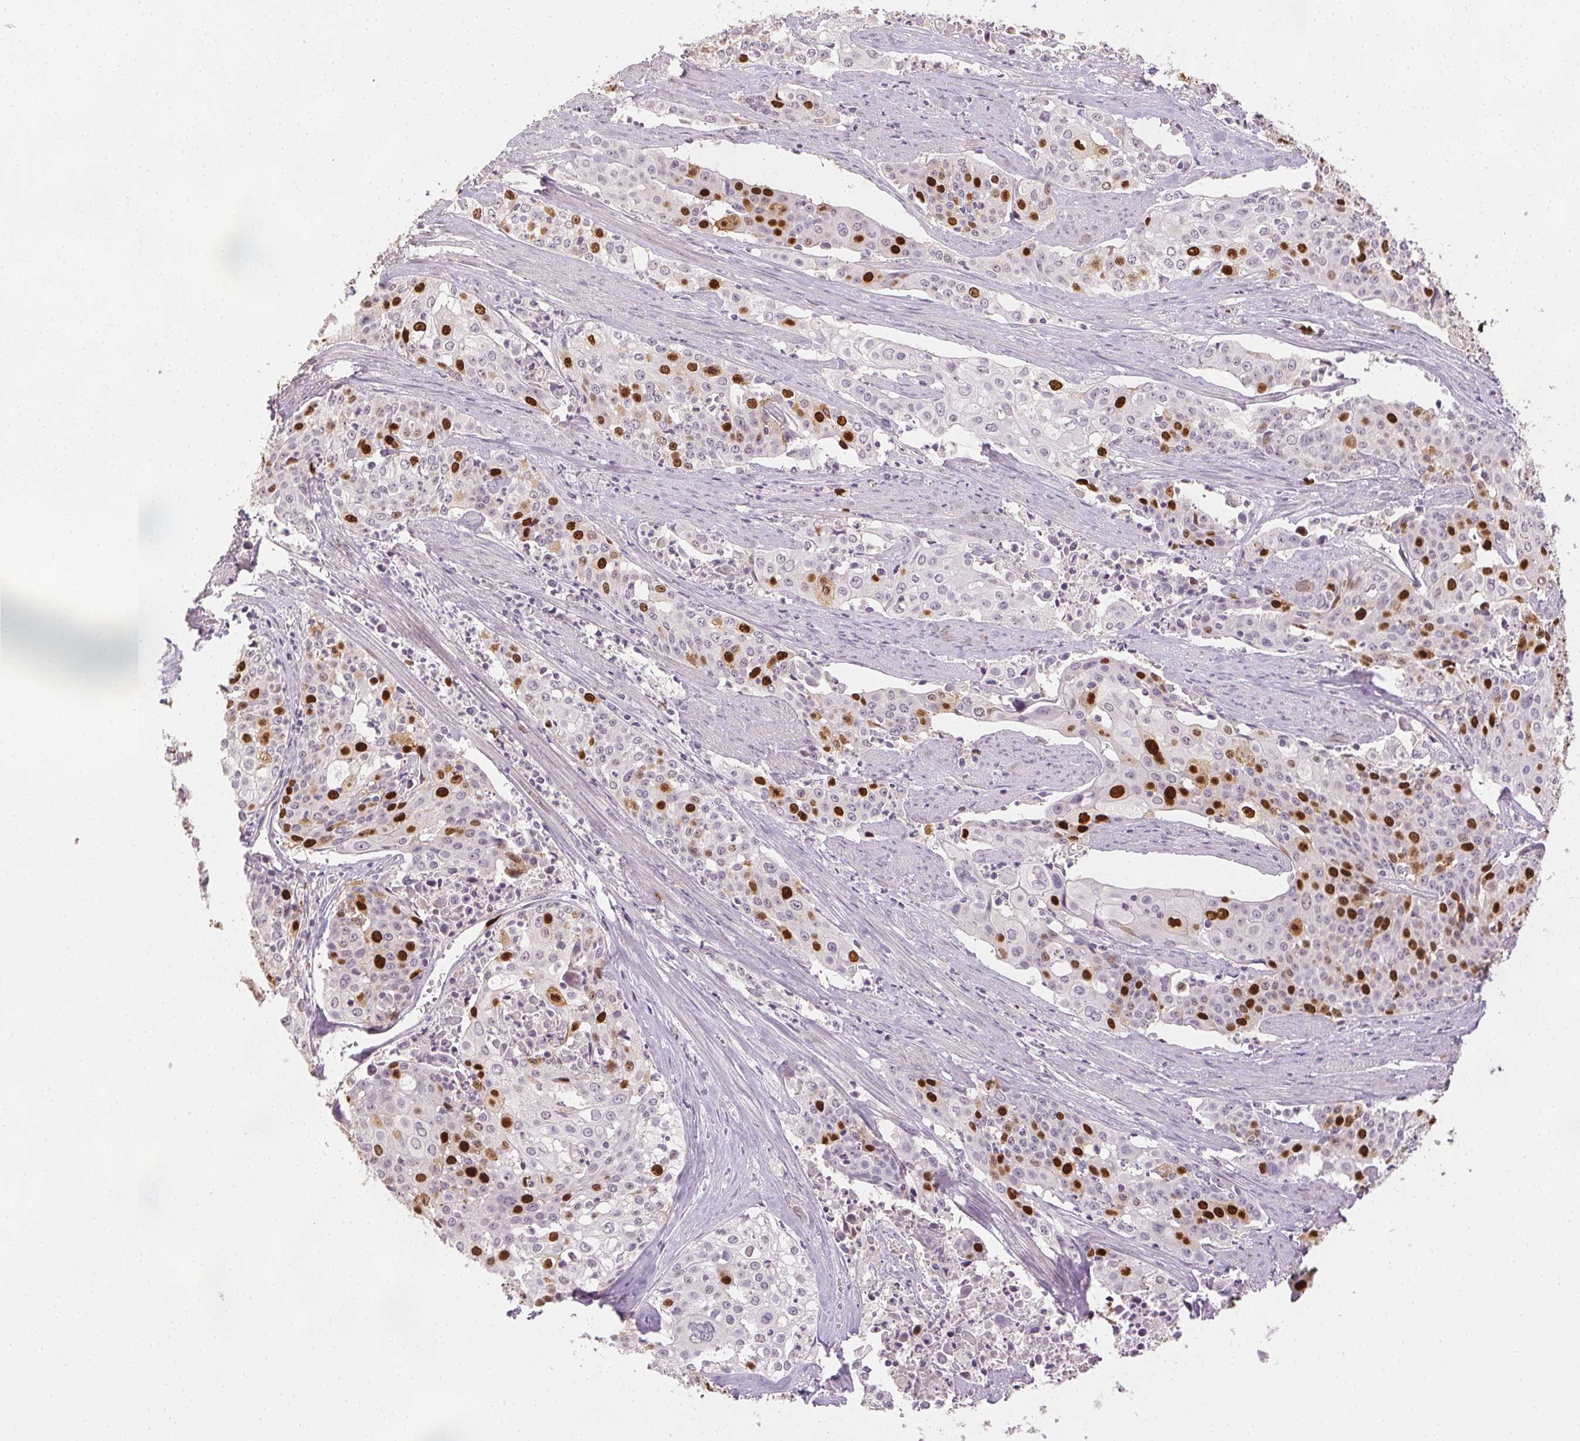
{"staining": {"intensity": "moderate", "quantity": "25%-75%", "location": "nuclear"}, "tissue": "cervical cancer", "cell_type": "Tumor cells", "image_type": "cancer", "snomed": [{"axis": "morphology", "description": "Squamous cell carcinoma, NOS"}, {"axis": "topography", "description": "Cervix"}], "caption": "Cervical cancer stained with a brown dye reveals moderate nuclear positive expression in approximately 25%-75% of tumor cells.", "gene": "ANLN", "patient": {"sex": "female", "age": 39}}